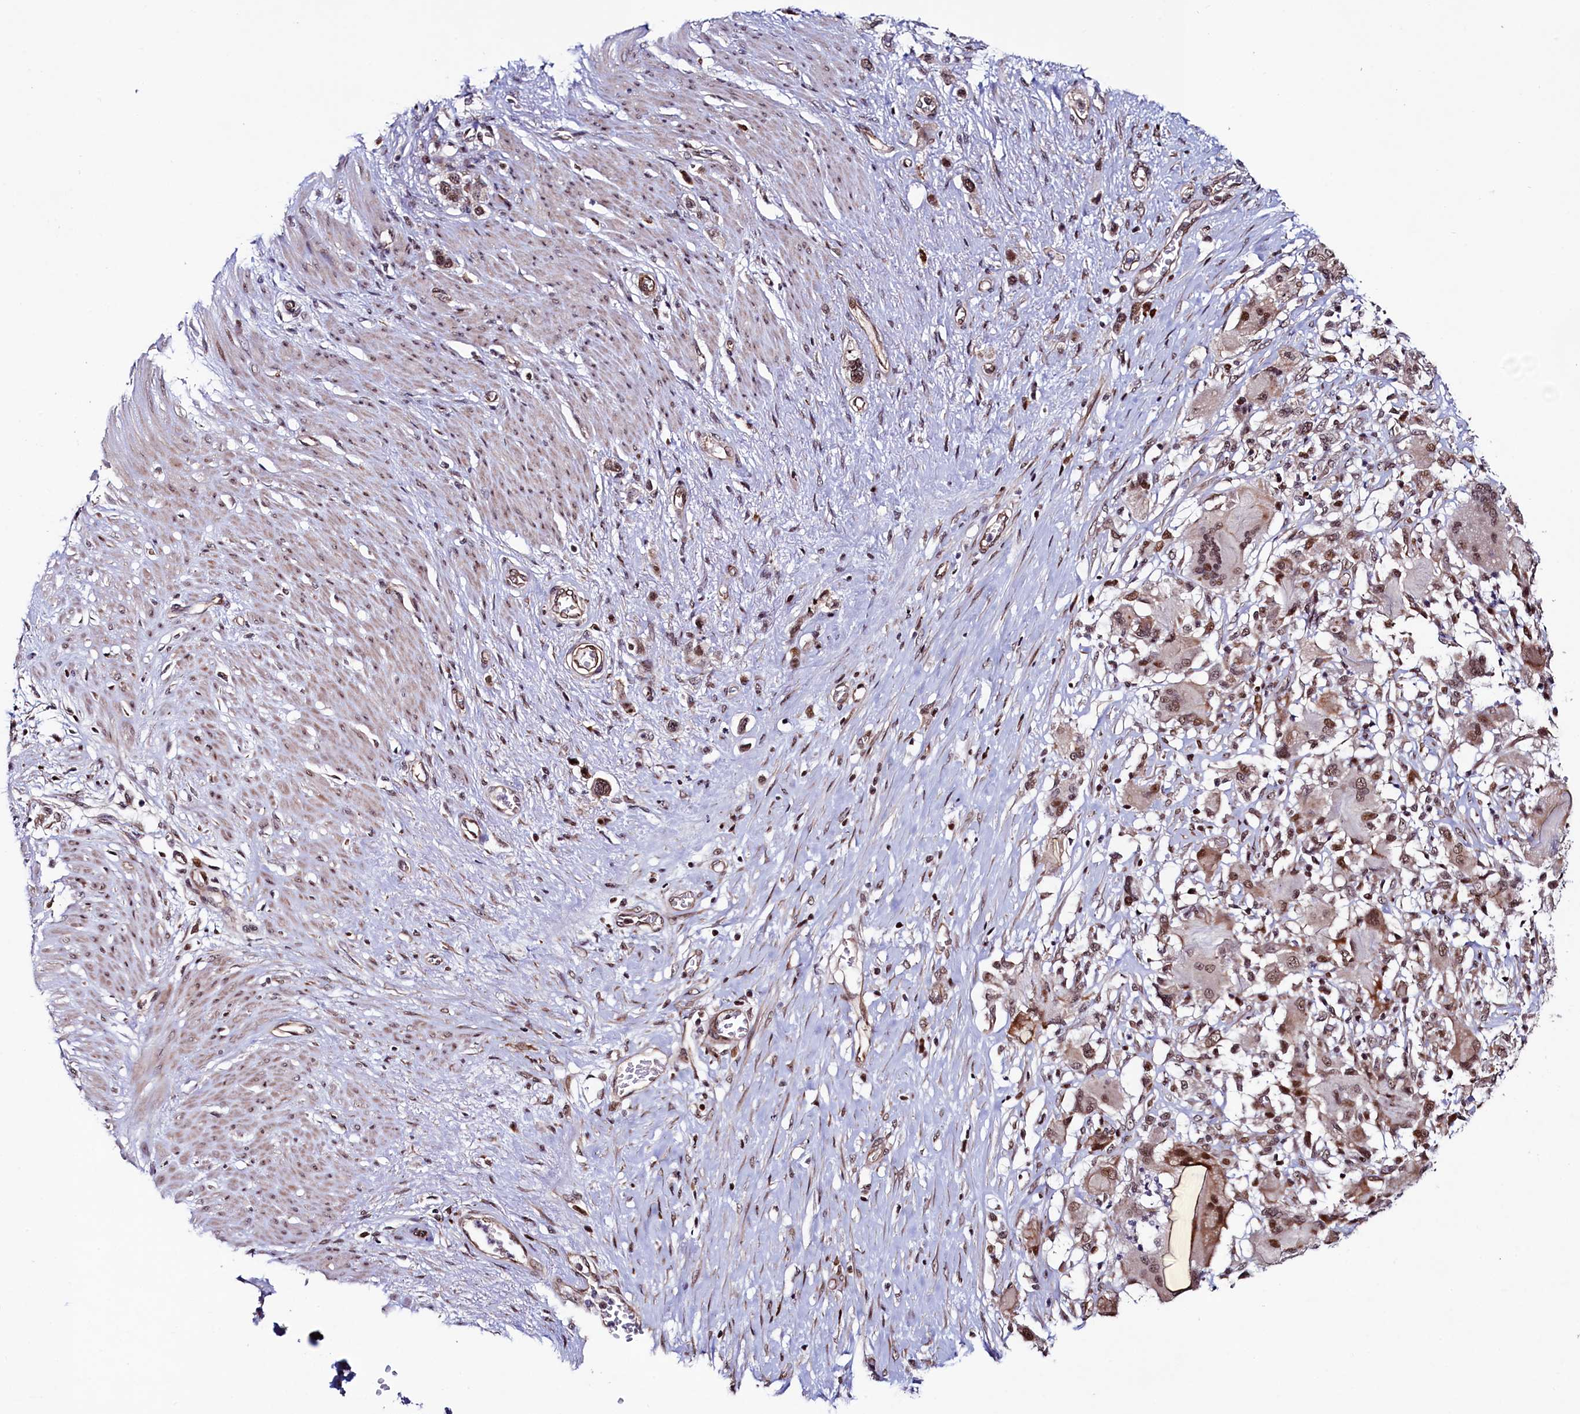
{"staining": {"intensity": "moderate", "quantity": ">75%", "location": "nuclear"}, "tissue": "stomach cancer", "cell_type": "Tumor cells", "image_type": "cancer", "snomed": [{"axis": "morphology", "description": "Adenocarcinoma, NOS"}, {"axis": "morphology", "description": "Adenocarcinoma, High grade"}, {"axis": "topography", "description": "Stomach, upper"}, {"axis": "topography", "description": "Stomach, lower"}], "caption": "Immunohistochemical staining of stomach cancer (adenocarcinoma) reveals medium levels of moderate nuclear expression in about >75% of tumor cells. Nuclei are stained in blue.", "gene": "LEO1", "patient": {"sex": "female", "age": 65}}